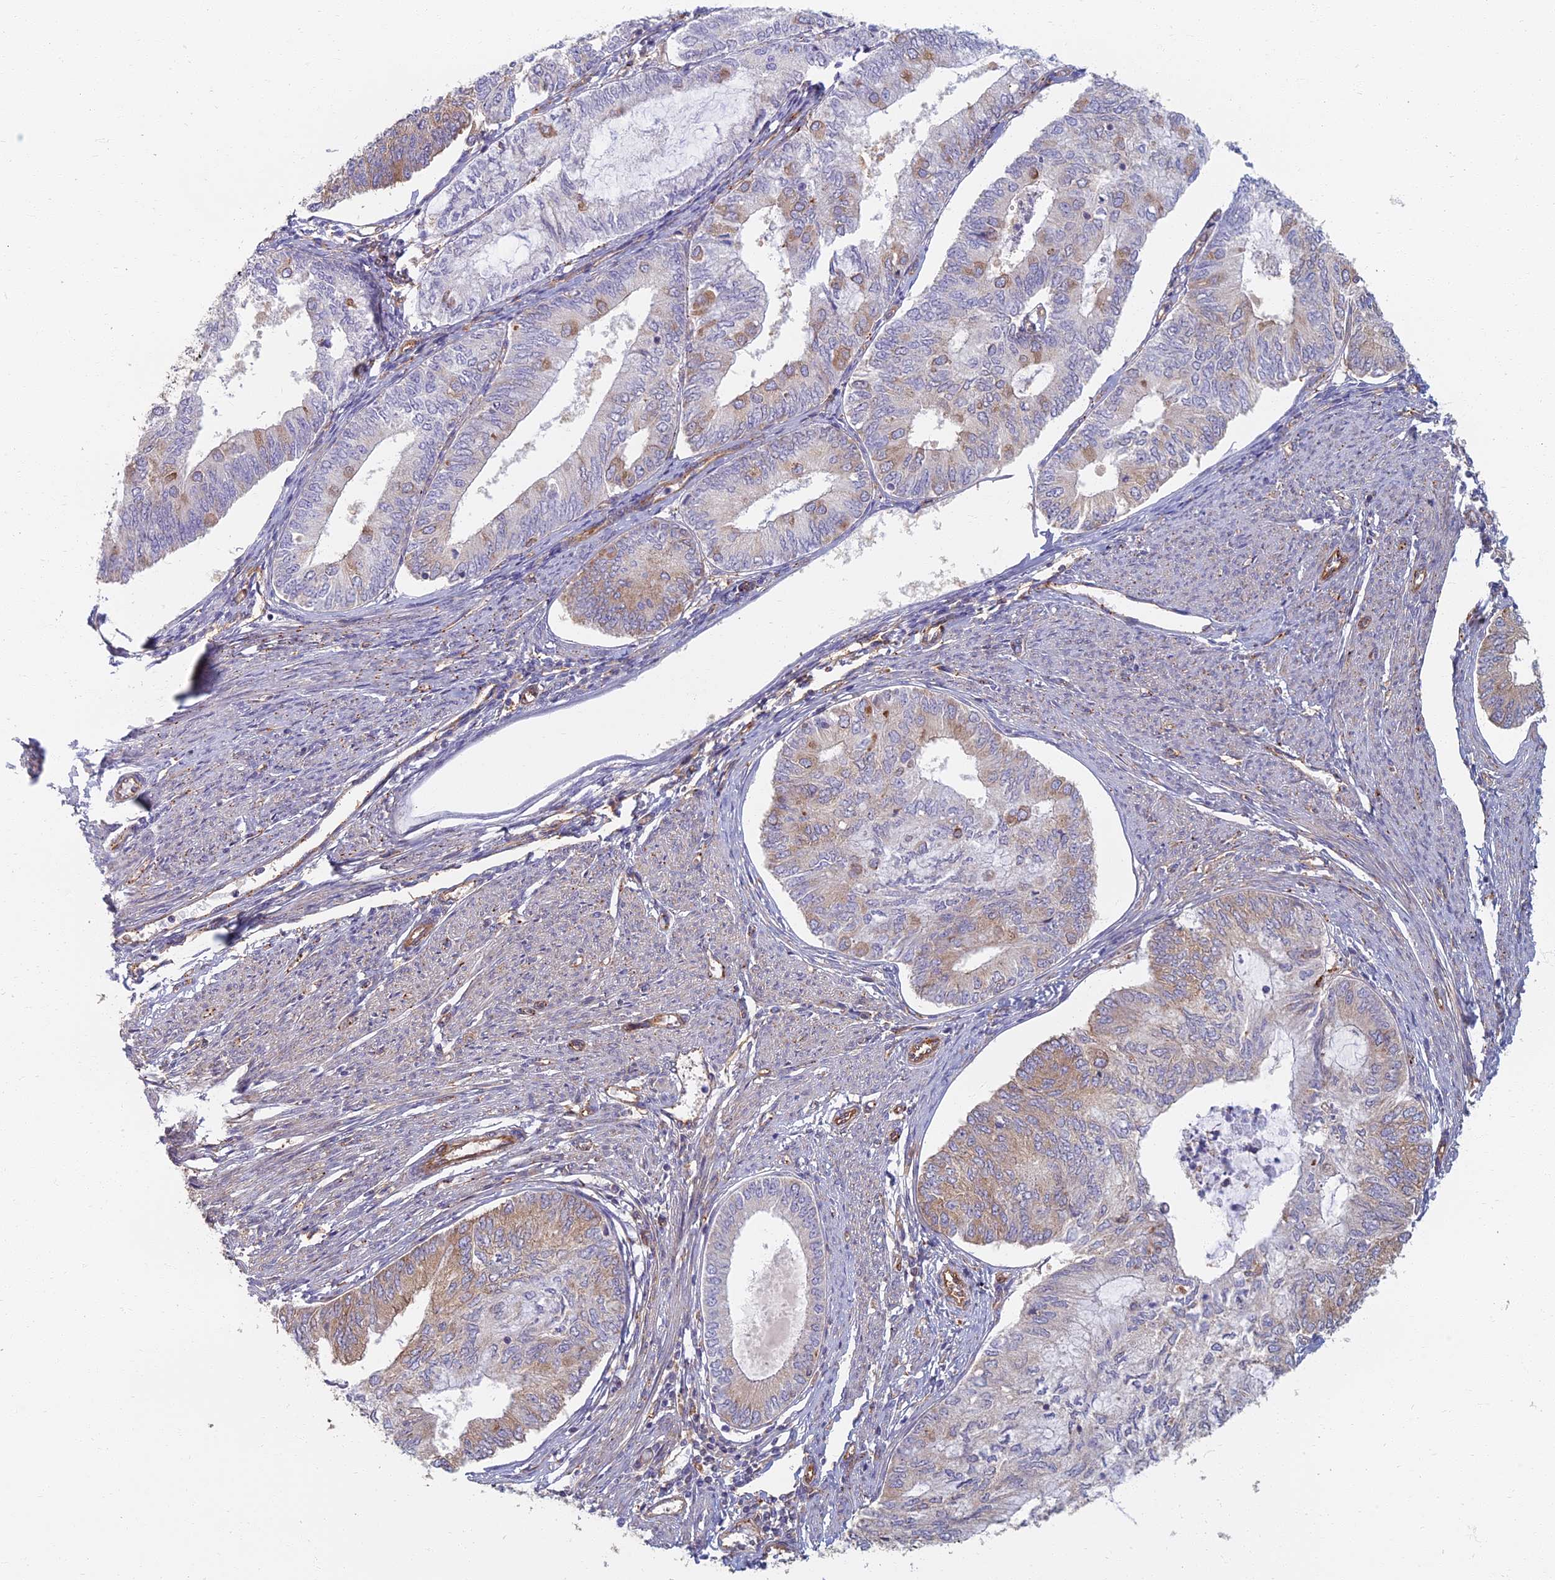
{"staining": {"intensity": "moderate", "quantity": "<25%", "location": "cytoplasmic/membranous"}, "tissue": "endometrial cancer", "cell_type": "Tumor cells", "image_type": "cancer", "snomed": [{"axis": "morphology", "description": "Adenocarcinoma, NOS"}, {"axis": "topography", "description": "Endometrium"}], "caption": "DAB (3,3'-diaminobenzidine) immunohistochemical staining of endometrial cancer exhibits moderate cytoplasmic/membranous protein expression in approximately <25% of tumor cells.", "gene": "RBSN", "patient": {"sex": "female", "age": 68}}